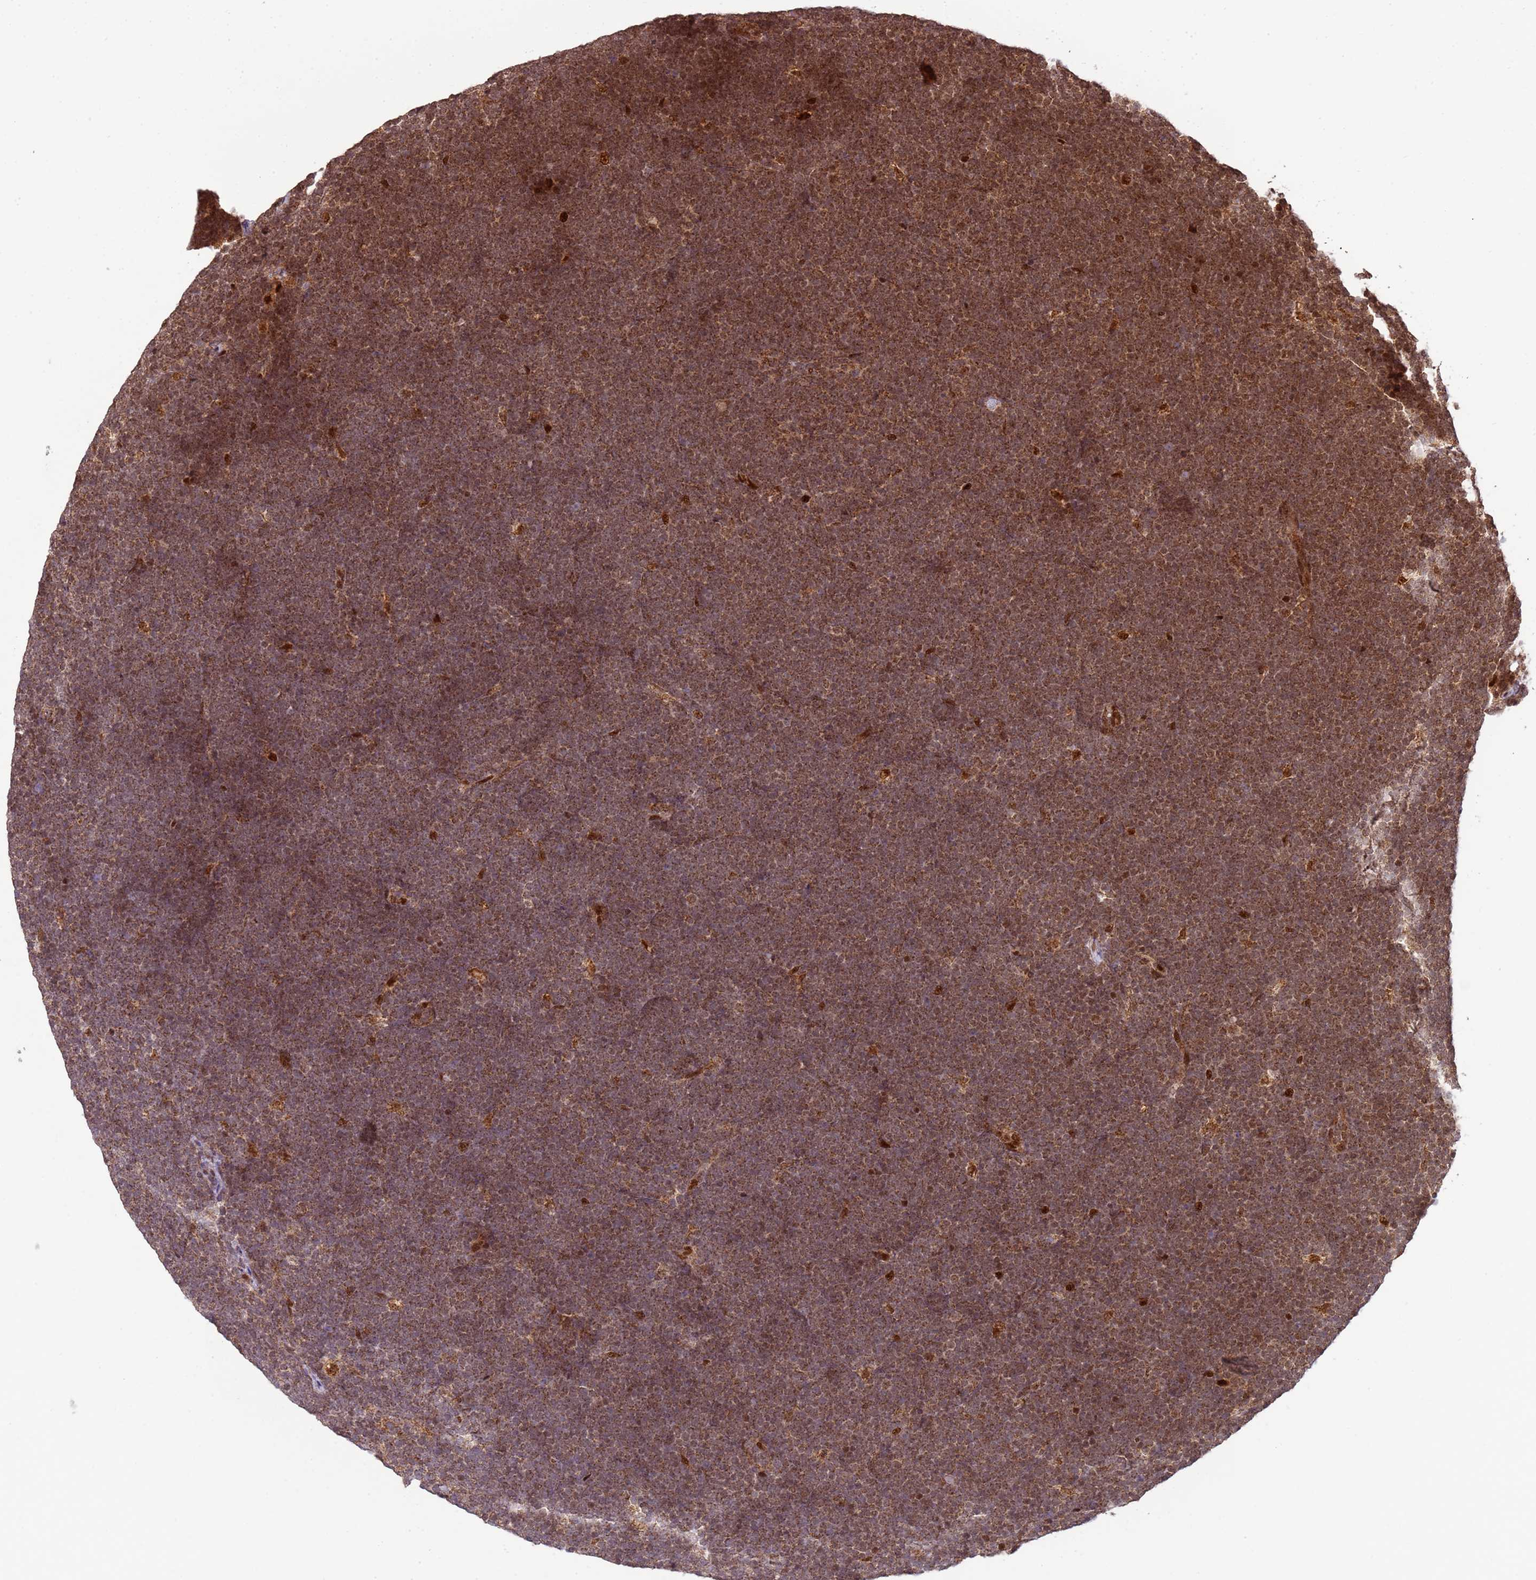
{"staining": {"intensity": "moderate", "quantity": ">75%", "location": "nuclear"}, "tissue": "lymphoma", "cell_type": "Tumor cells", "image_type": "cancer", "snomed": [{"axis": "morphology", "description": "Malignant lymphoma, non-Hodgkin's type, High grade"}, {"axis": "topography", "description": "Lymph node"}], "caption": "Tumor cells show moderate nuclear expression in about >75% of cells in lymphoma.", "gene": "PEX14", "patient": {"sex": "male", "age": 13}}